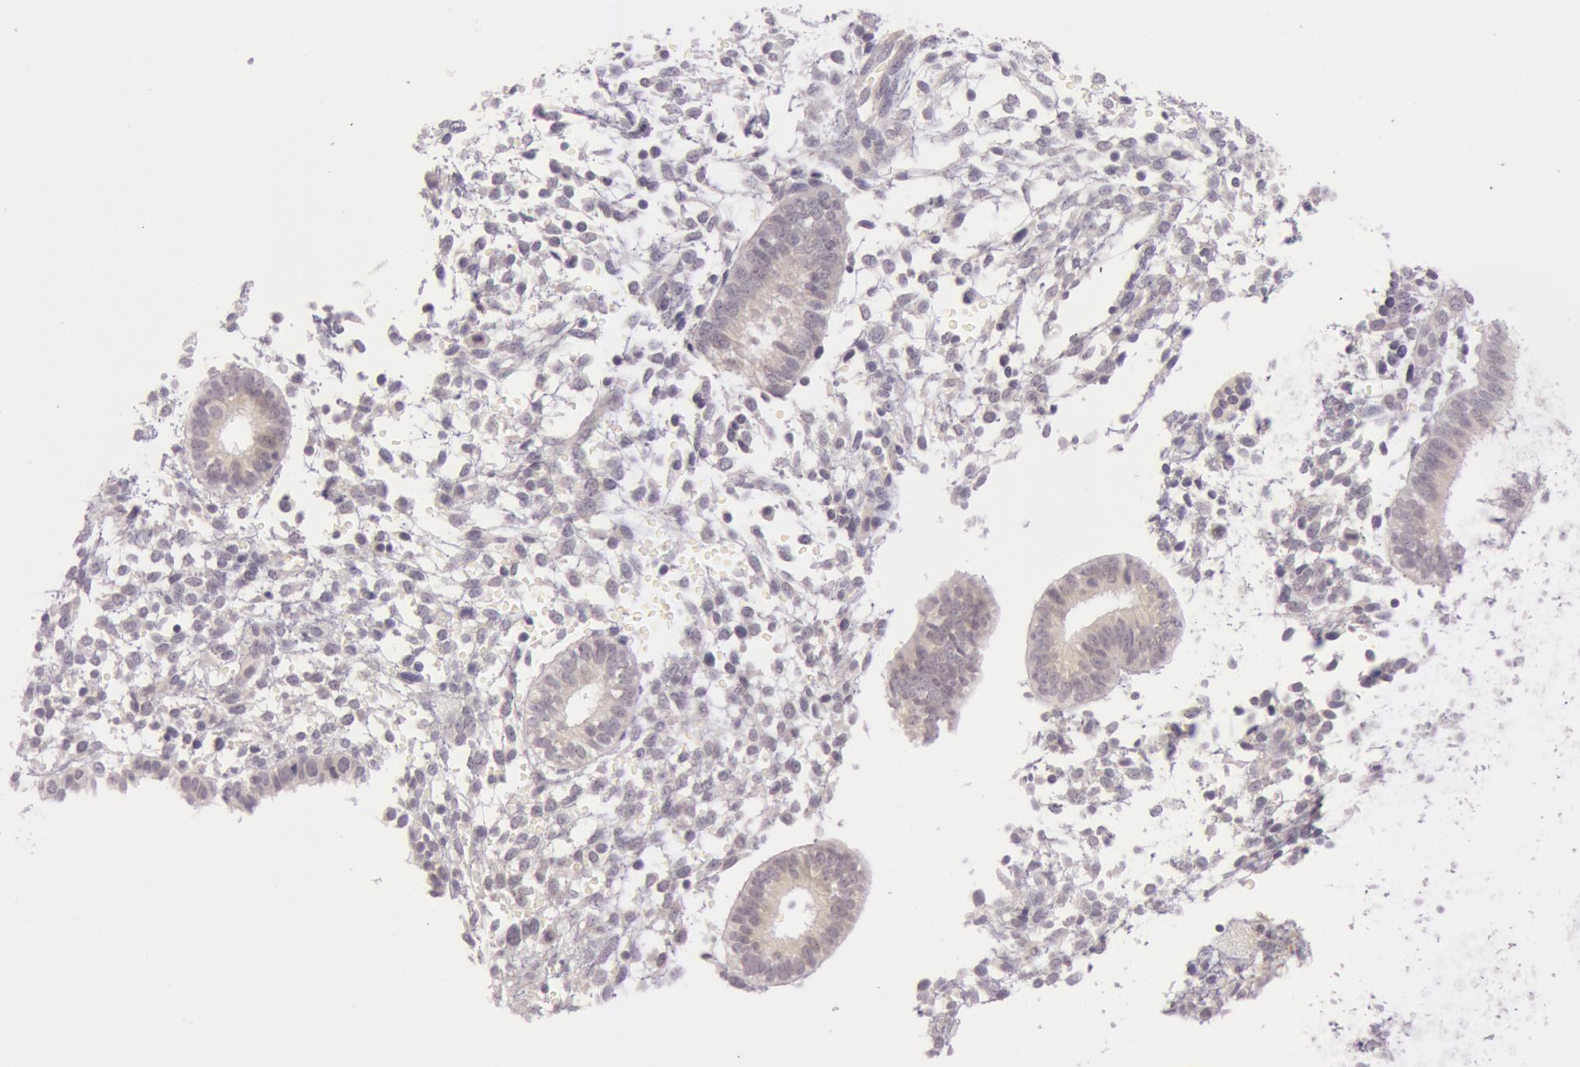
{"staining": {"intensity": "negative", "quantity": "none", "location": "none"}, "tissue": "endometrium", "cell_type": "Cells in endometrial stroma", "image_type": "normal", "snomed": [{"axis": "morphology", "description": "Normal tissue, NOS"}, {"axis": "topography", "description": "Endometrium"}], "caption": "A micrograph of endometrium stained for a protein shows no brown staining in cells in endometrial stroma. (DAB immunohistochemistry (IHC) with hematoxylin counter stain).", "gene": "RBMY1A1", "patient": {"sex": "female", "age": 35}}